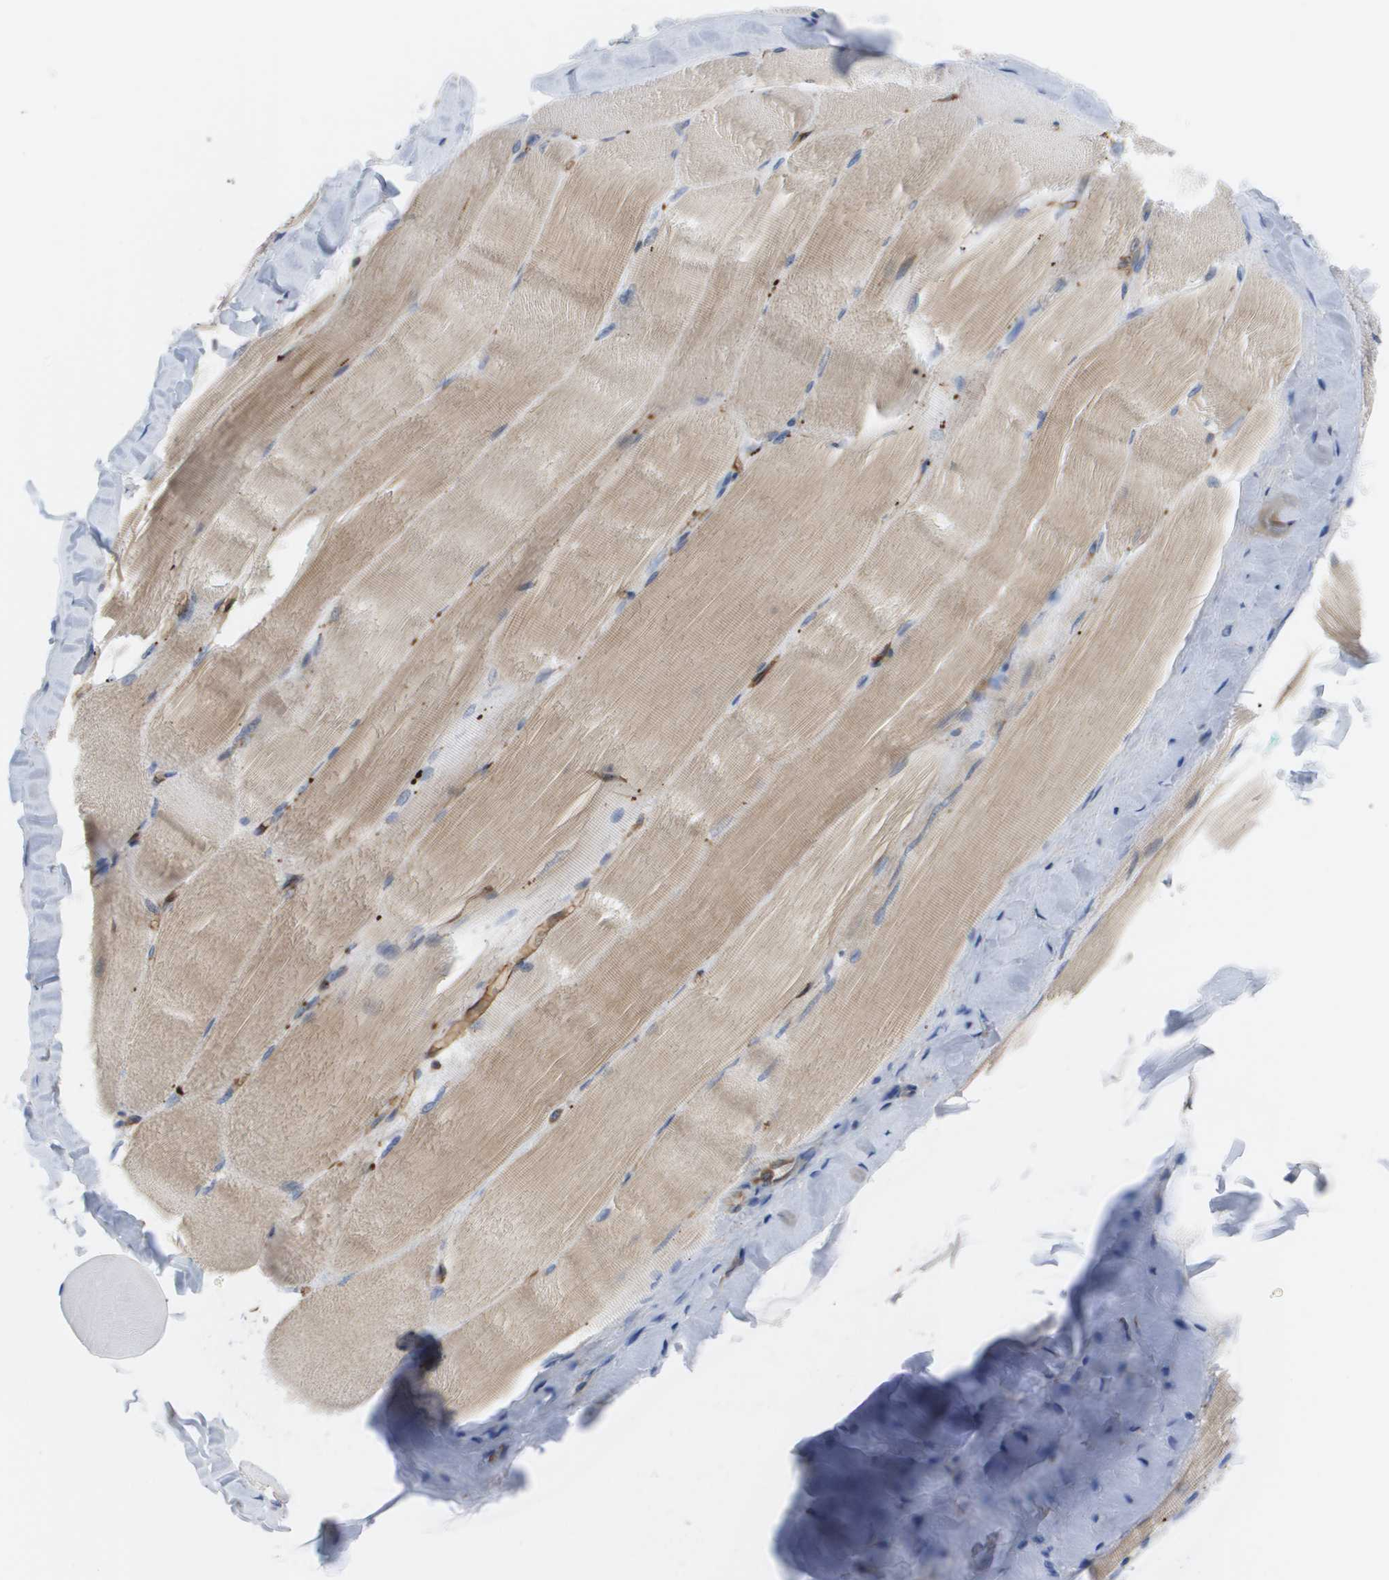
{"staining": {"intensity": "weak", "quantity": ">75%", "location": "cytoplasmic/membranous"}, "tissue": "skeletal muscle", "cell_type": "Myocytes", "image_type": "normal", "snomed": [{"axis": "morphology", "description": "Normal tissue, NOS"}, {"axis": "morphology", "description": "Squamous cell carcinoma, NOS"}, {"axis": "topography", "description": "Skeletal muscle"}], "caption": "Myocytes demonstrate weak cytoplasmic/membranous staining in approximately >75% of cells in unremarkable skeletal muscle.", "gene": "BST2", "patient": {"sex": "male", "age": 51}}